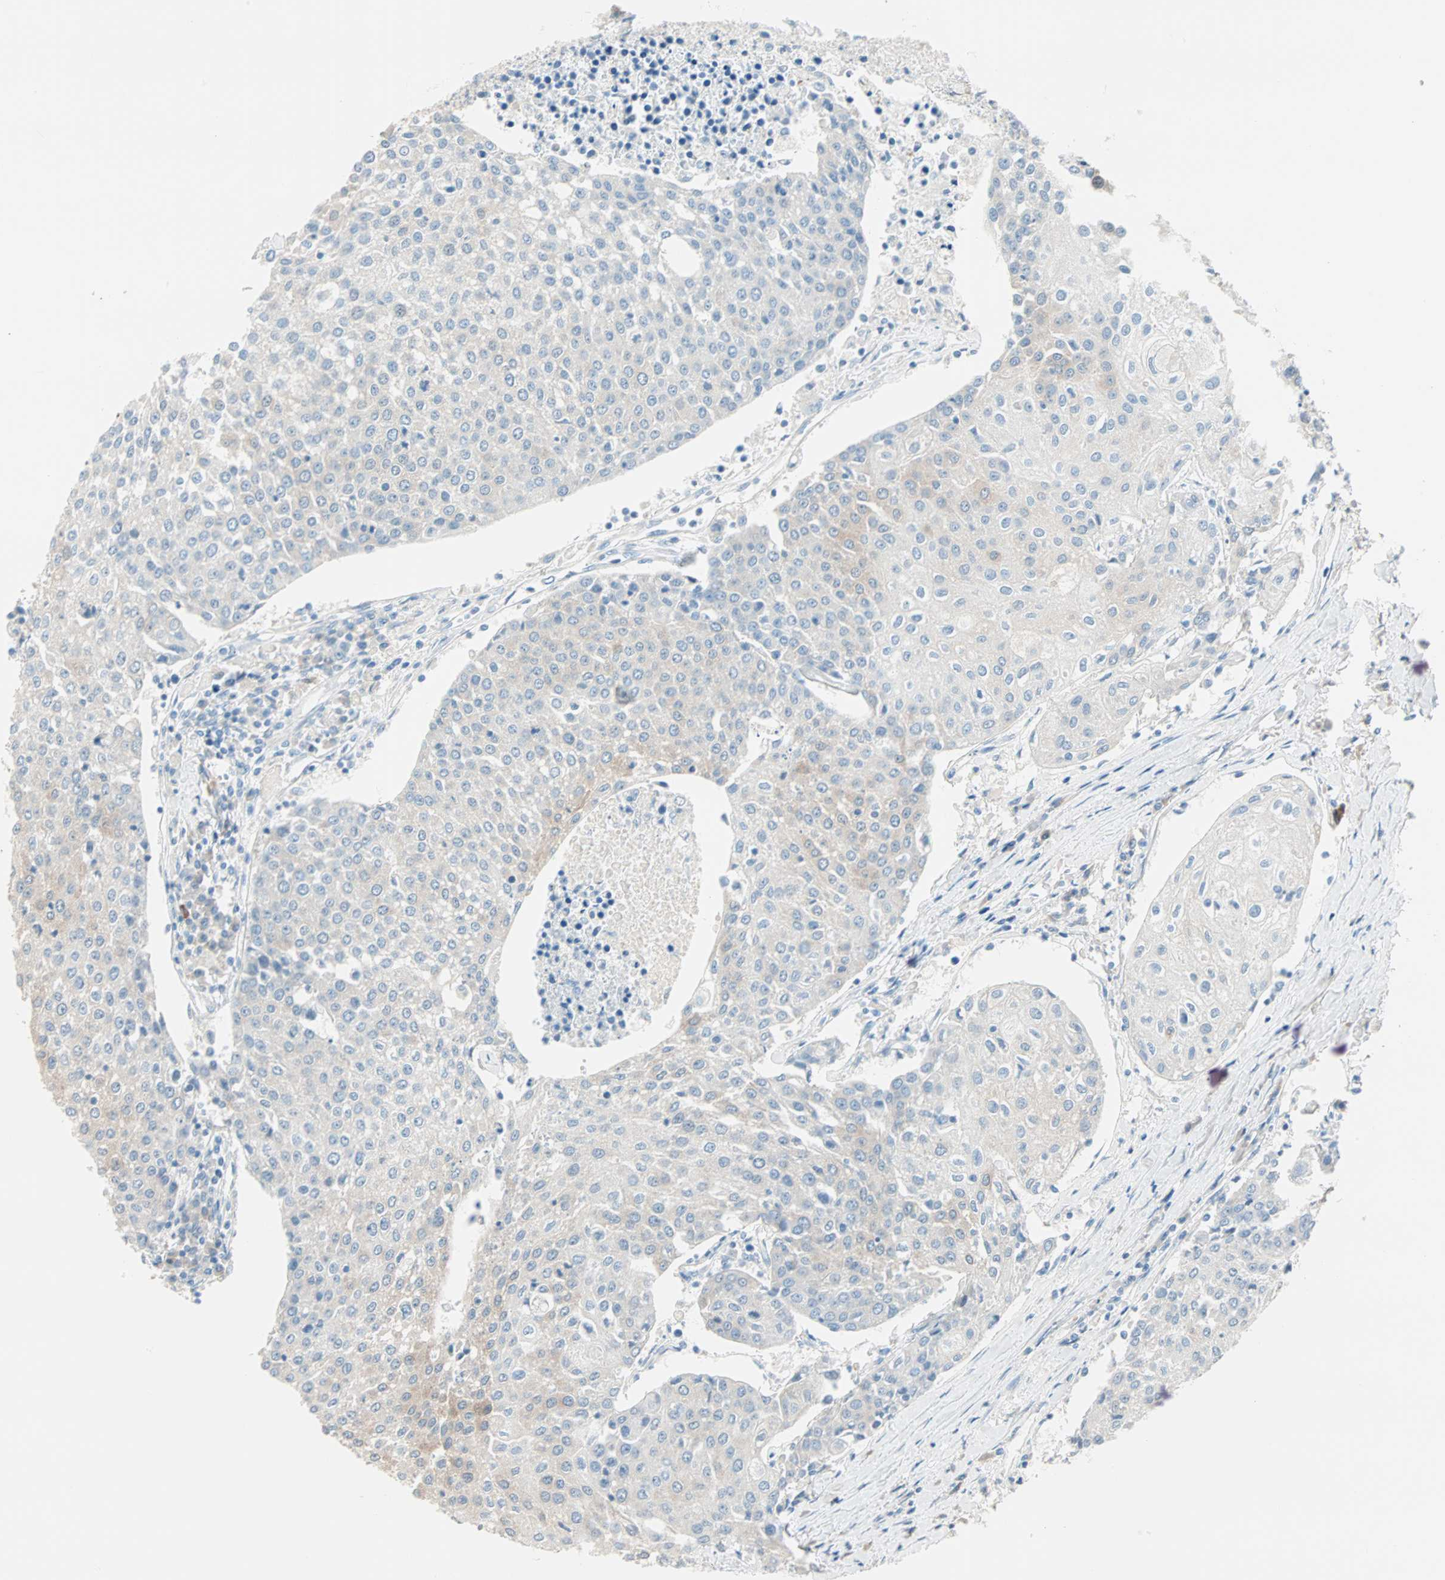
{"staining": {"intensity": "weak", "quantity": "25%-75%", "location": "cytoplasmic/membranous"}, "tissue": "urothelial cancer", "cell_type": "Tumor cells", "image_type": "cancer", "snomed": [{"axis": "morphology", "description": "Urothelial carcinoma, High grade"}, {"axis": "topography", "description": "Urinary bladder"}], "caption": "IHC photomicrograph of urothelial carcinoma (high-grade) stained for a protein (brown), which reveals low levels of weak cytoplasmic/membranous expression in approximately 25%-75% of tumor cells.", "gene": "ATF6", "patient": {"sex": "female", "age": 85}}